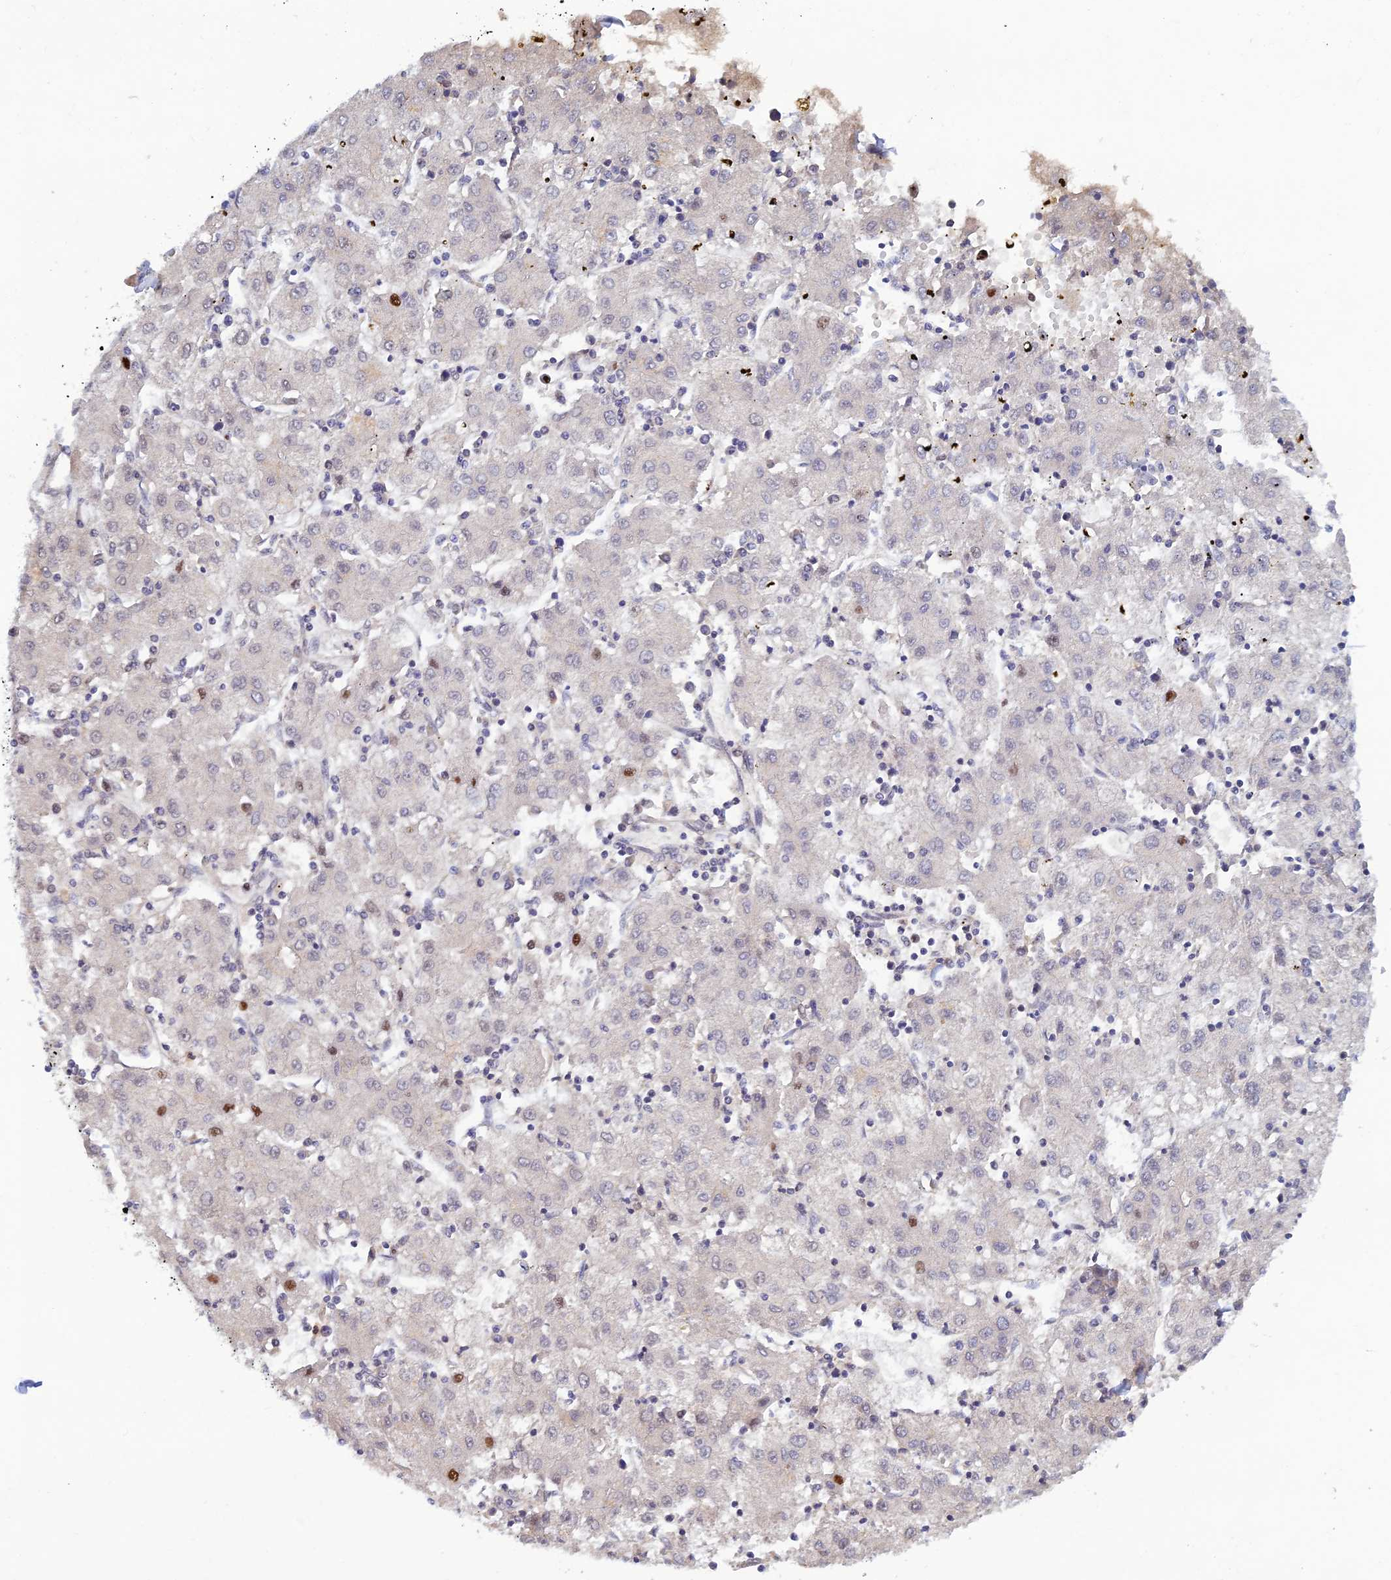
{"staining": {"intensity": "negative", "quantity": "none", "location": "none"}, "tissue": "liver cancer", "cell_type": "Tumor cells", "image_type": "cancer", "snomed": [{"axis": "morphology", "description": "Carcinoma, Hepatocellular, NOS"}, {"axis": "topography", "description": "Liver"}], "caption": "Human hepatocellular carcinoma (liver) stained for a protein using immunohistochemistry displays no staining in tumor cells.", "gene": "FASTKD5", "patient": {"sex": "male", "age": 72}}